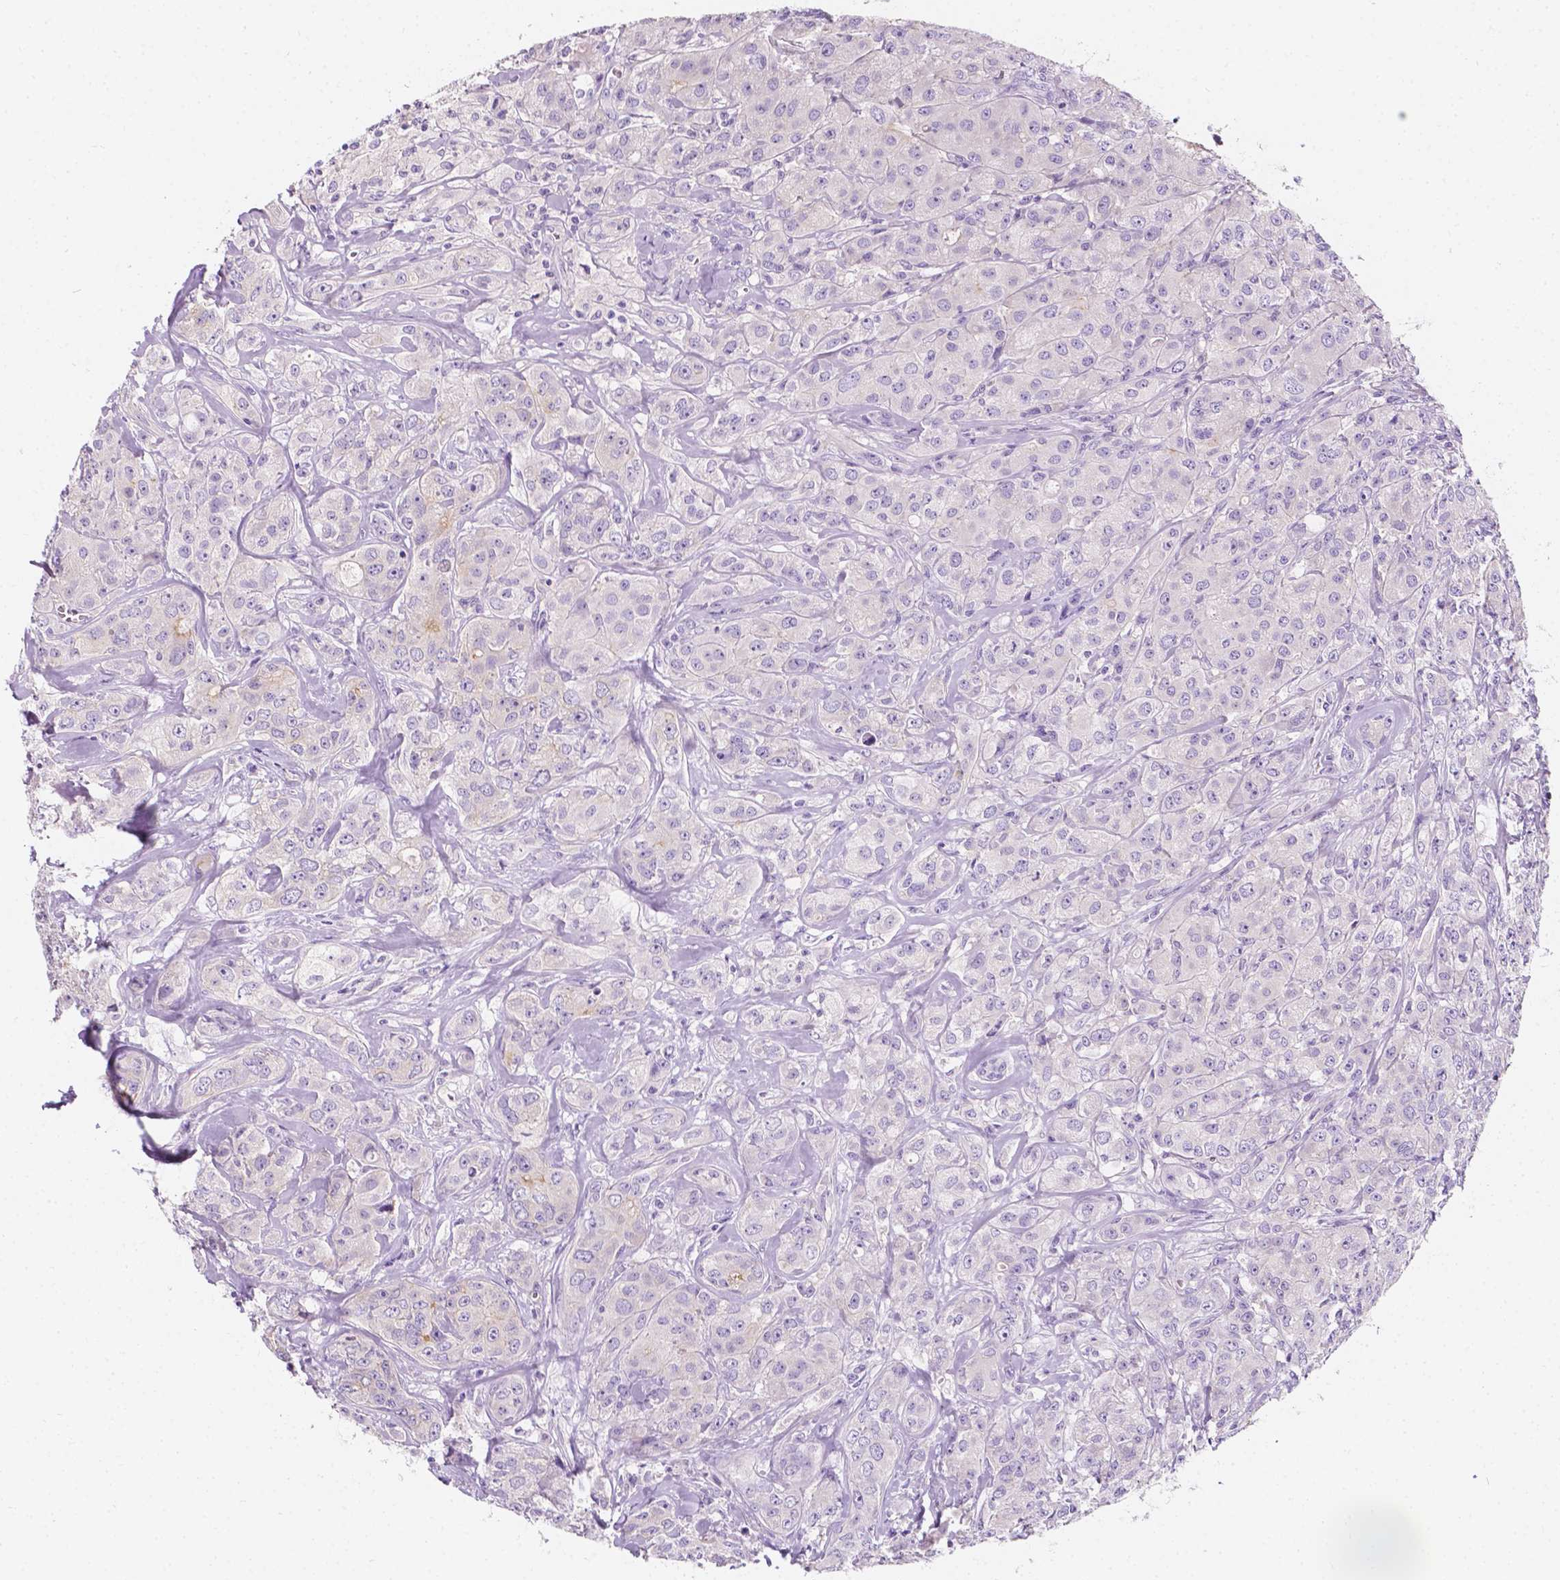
{"staining": {"intensity": "negative", "quantity": "none", "location": "none"}, "tissue": "breast cancer", "cell_type": "Tumor cells", "image_type": "cancer", "snomed": [{"axis": "morphology", "description": "Duct carcinoma"}, {"axis": "topography", "description": "Breast"}], "caption": "Breast cancer (infiltrating ductal carcinoma) stained for a protein using immunohistochemistry exhibits no staining tumor cells.", "gene": "SIRT2", "patient": {"sex": "female", "age": 43}}